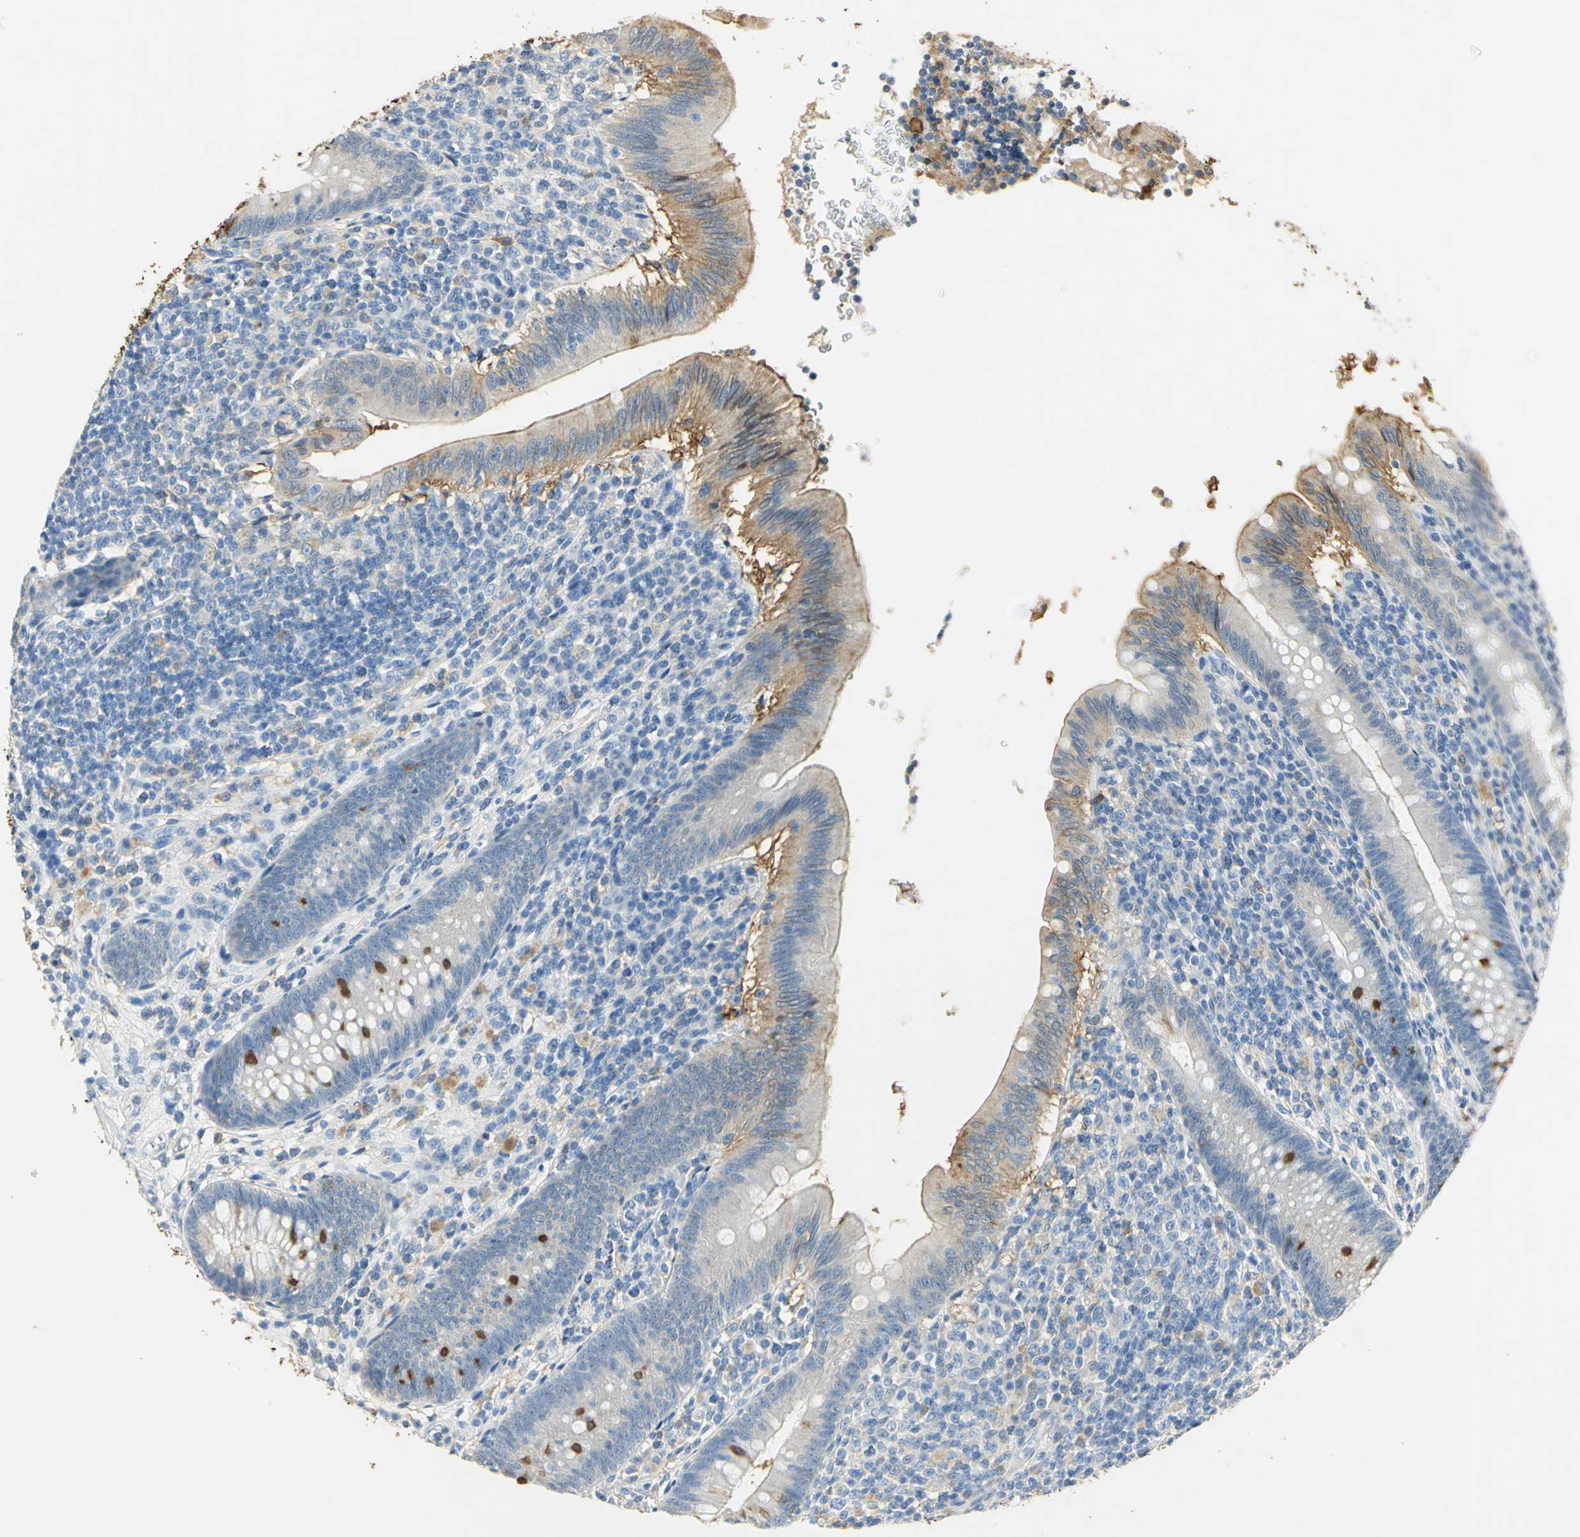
{"staining": {"intensity": "moderate", "quantity": "25%-75%", "location": "cytoplasmic/membranous"}, "tissue": "appendix", "cell_type": "Glandular cells", "image_type": "normal", "snomed": [{"axis": "morphology", "description": "Normal tissue, NOS"}, {"axis": "morphology", "description": "Inflammation, NOS"}, {"axis": "topography", "description": "Appendix"}], "caption": "Protein staining of benign appendix displays moderate cytoplasmic/membranous staining in about 25%-75% of glandular cells.", "gene": "ANXA4", "patient": {"sex": "male", "age": 46}}